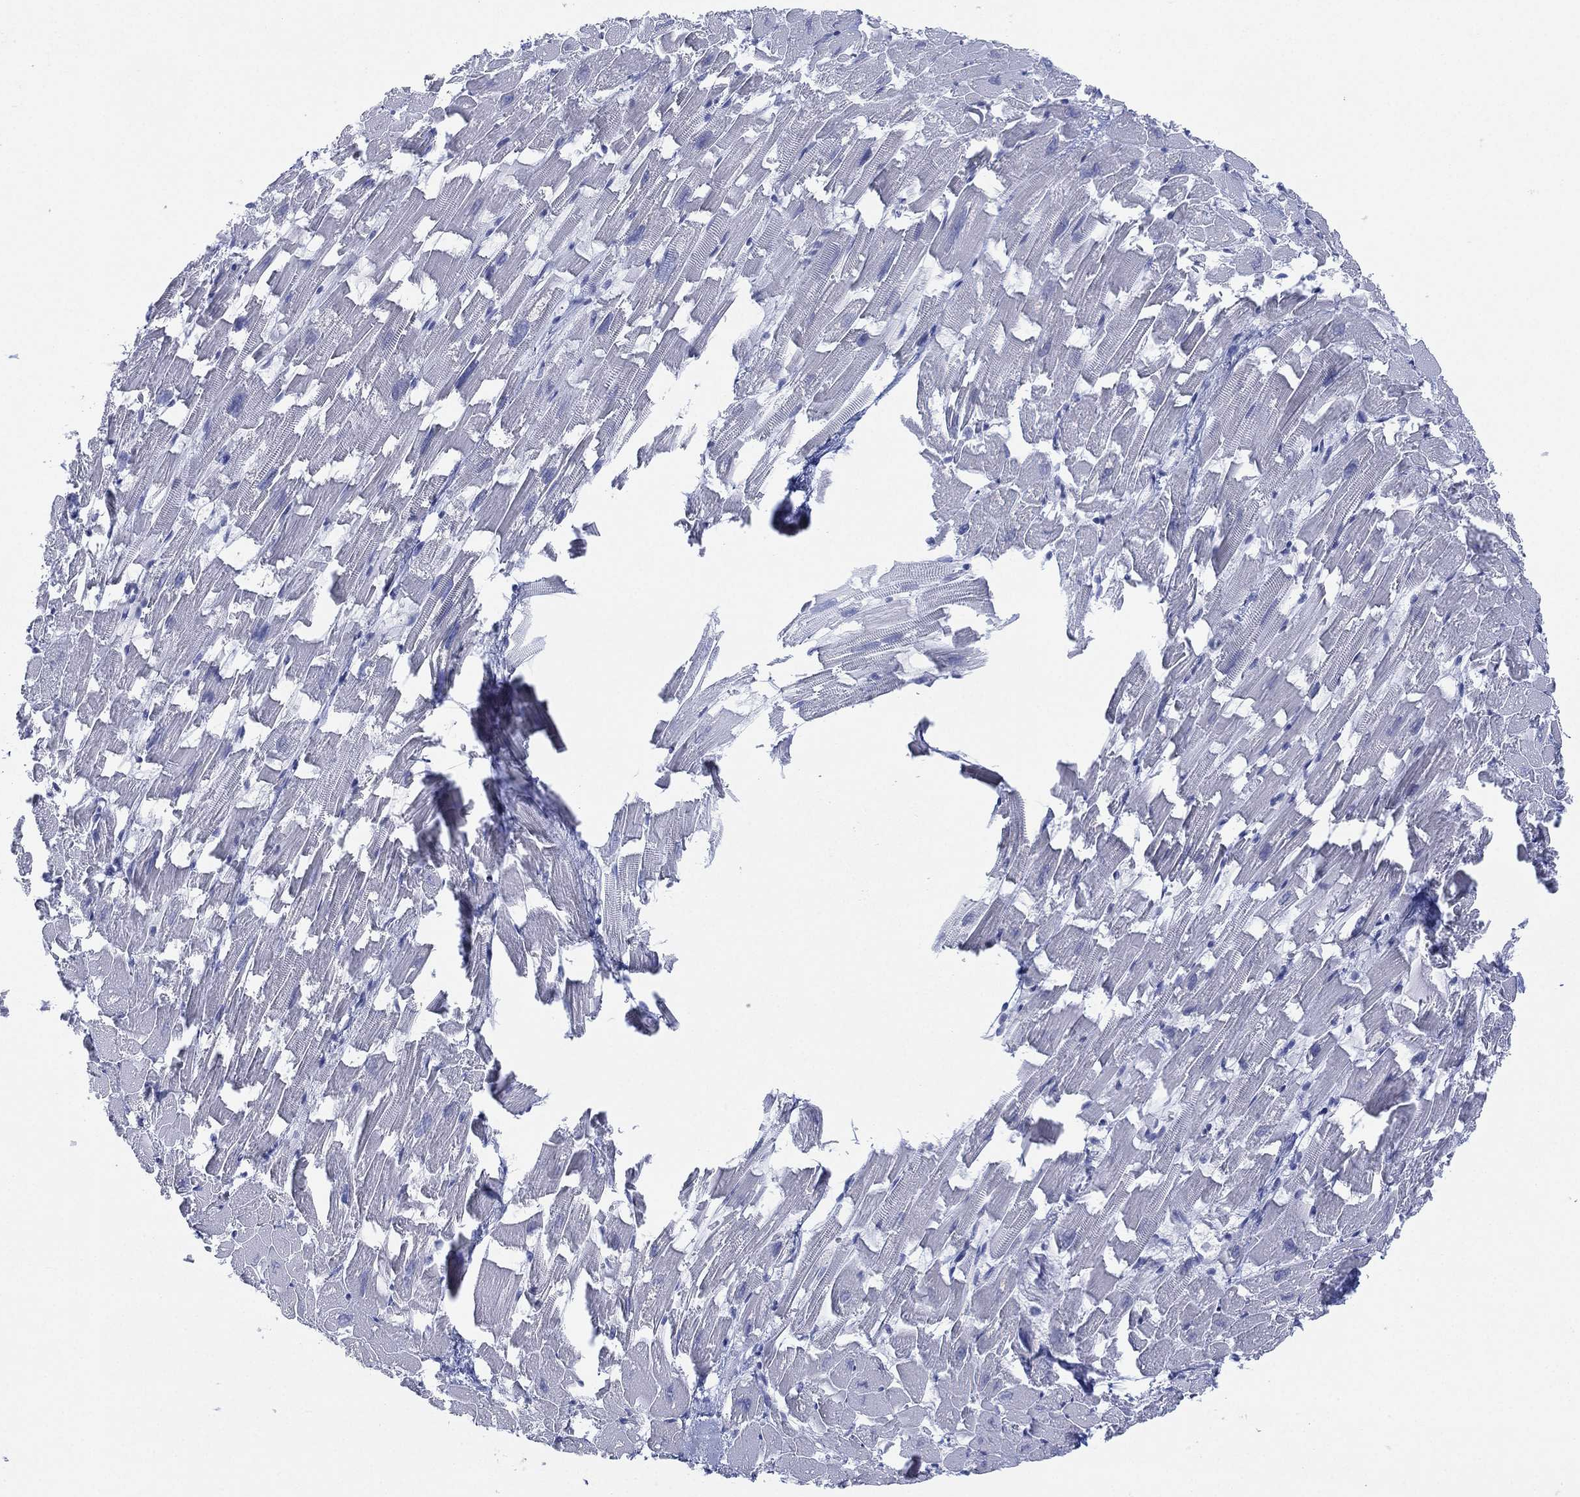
{"staining": {"intensity": "negative", "quantity": "none", "location": "none"}, "tissue": "heart muscle", "cell_type": "Cardiomyocytes", "image_type": "normal", "snomed": [{"axis": "morphology", "description": "Normal tissue, NOS"}, {"axis": "topography", "description": "Heart"}], "caption": "Protein analysis of normal heart muscle demonstrates no significant staining in cardiomyocytes.", "gene": "SEPTIN1", "patient": {"sex": "female", "age": 64}}